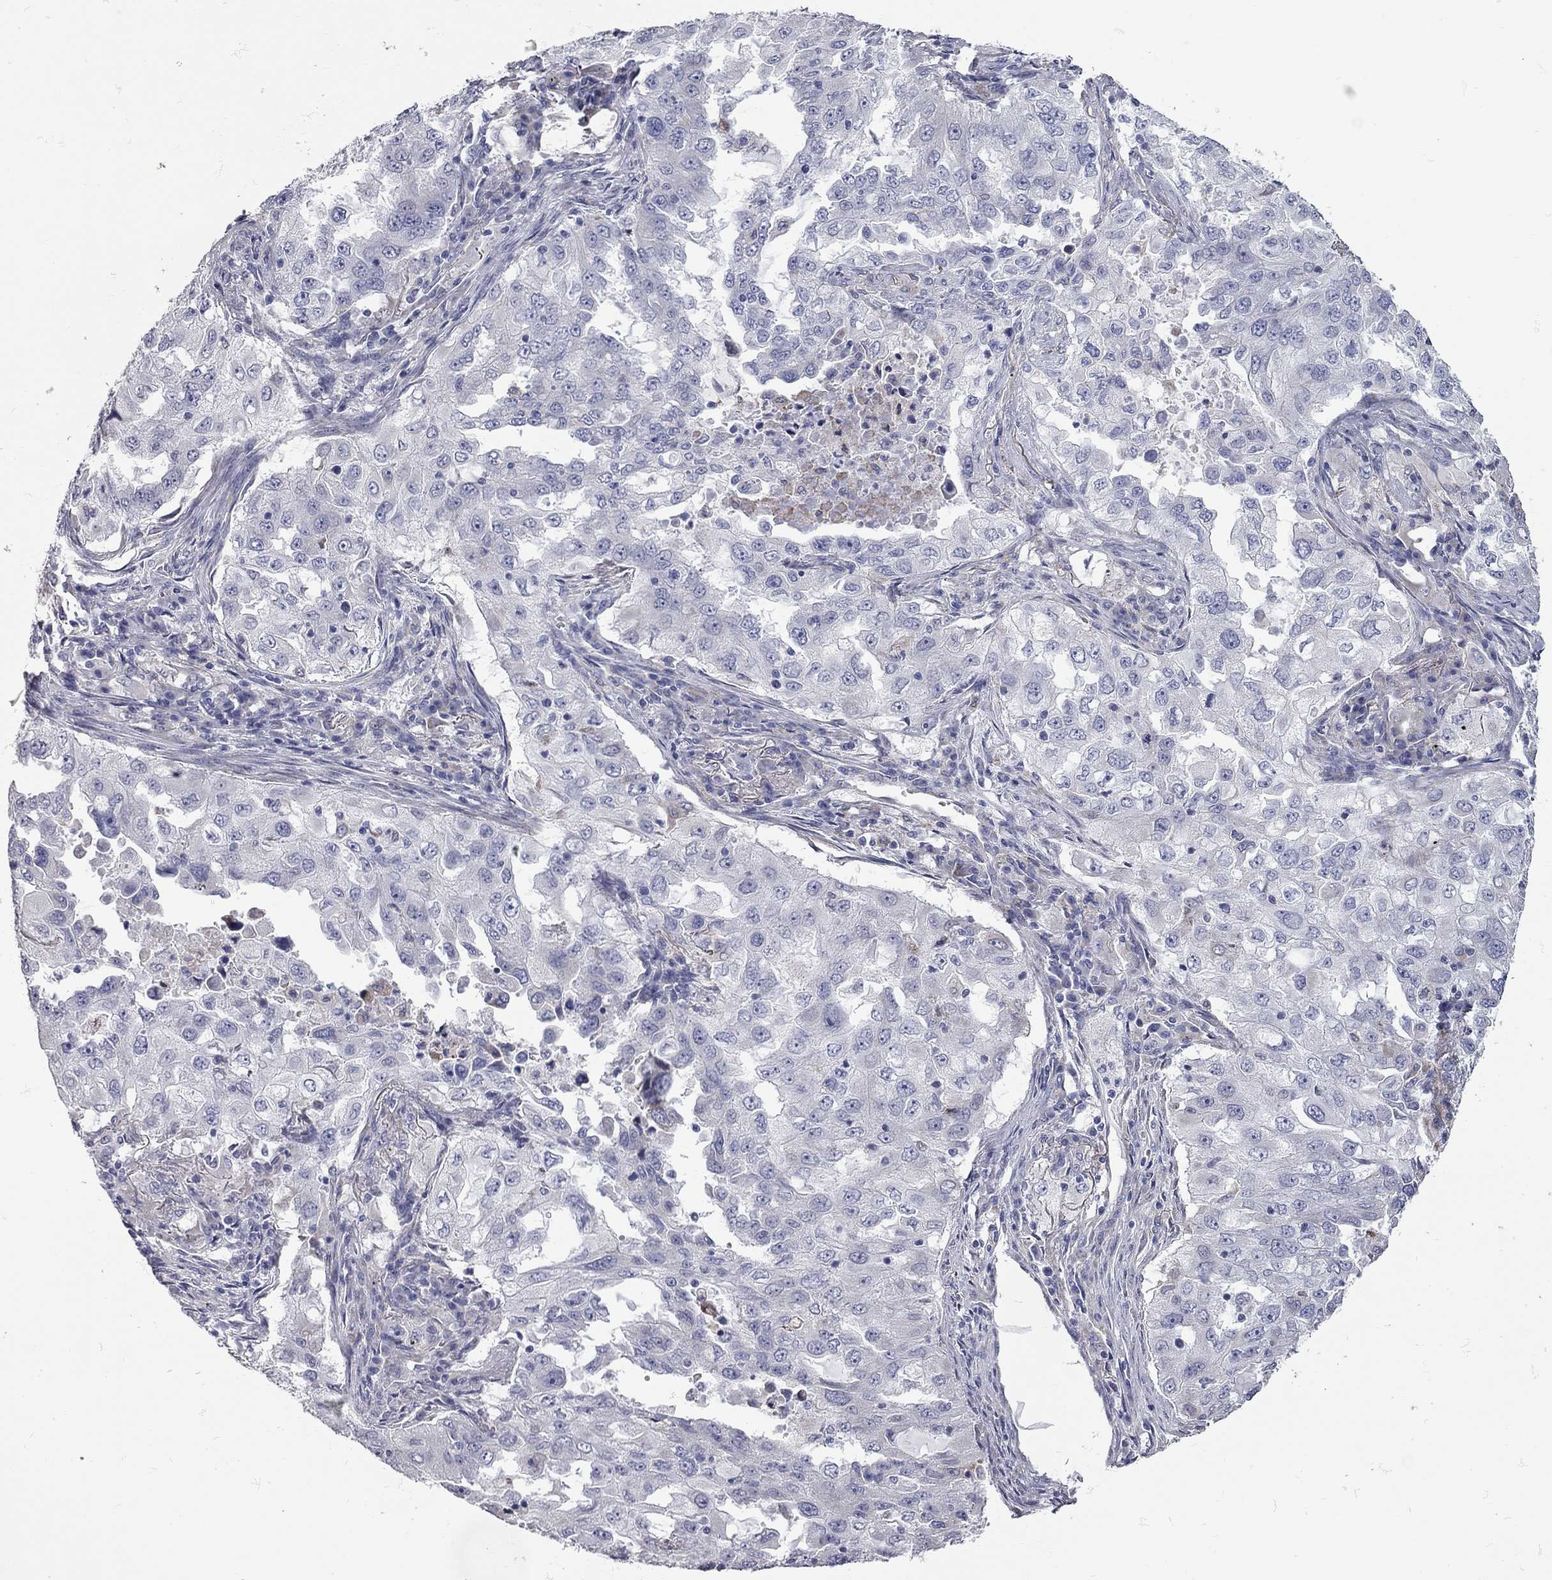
{"staining": {"intensity": "negative", "quantity": "none", "location": "none"}, "tissue": "lung cancer", "cell_type": "Tumor cells", "image_type": "cancer", "snomed": [{"axis": "morphology", "description": "Adenocarcinoma, NOS"}, {"axis": "topography", "description": "Lung"}], "caption": "IHC of lung cancer exhibits no staining in tumor cells. Brightfield microscopy of immunohistochemistry stained with DAB (3,3'-diaminobenzidine) (brown) and hematoxylin (blue), captured at high magnification.", "gene": "XAGE2", "patient": {"sex": "female", "age": 61}}